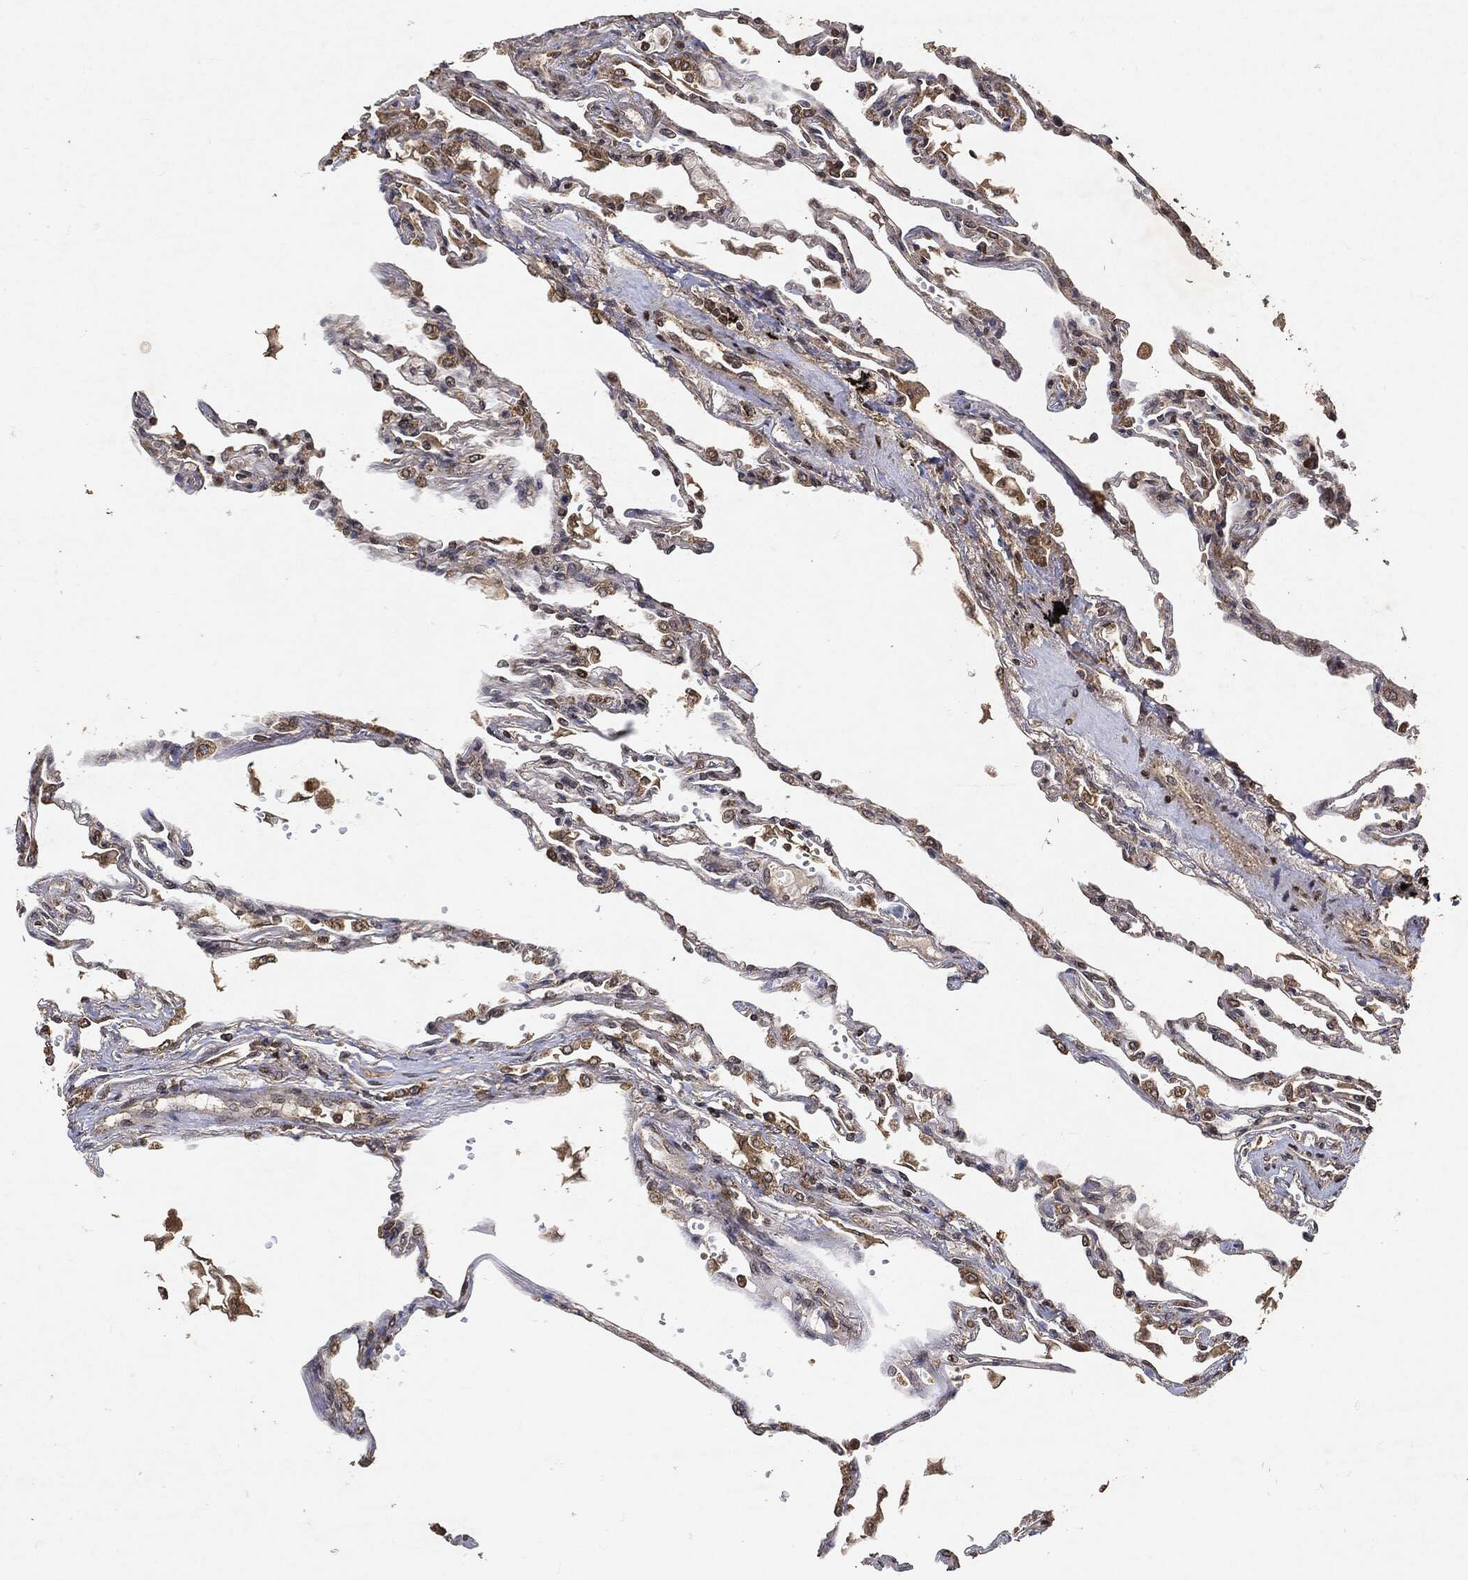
{"staining": {"intensity": "moderate", "quantity": "25%-75%", "location": "cytoplasmic/membranous,nuclear"}, "tissue": "lung", "cell_type": "Alveolar cells", "image_type": "normal", "snomed": [{"axis": "morphology", "description": "Normal tissue, NOS"}, {"axis": "topography", "description": "Lung"}], "caption": "Immunohistochemical staining of benign human lung reveals medium levels of moderate cytoplasmic/membranous,nuclear staining in about 25%-75% of alveolar cells. (brown staining indicates protein expression, while blue staining denotes nuclei).", "gene": "ZNF226", "patient": {"sex": "male", "age": 78}}